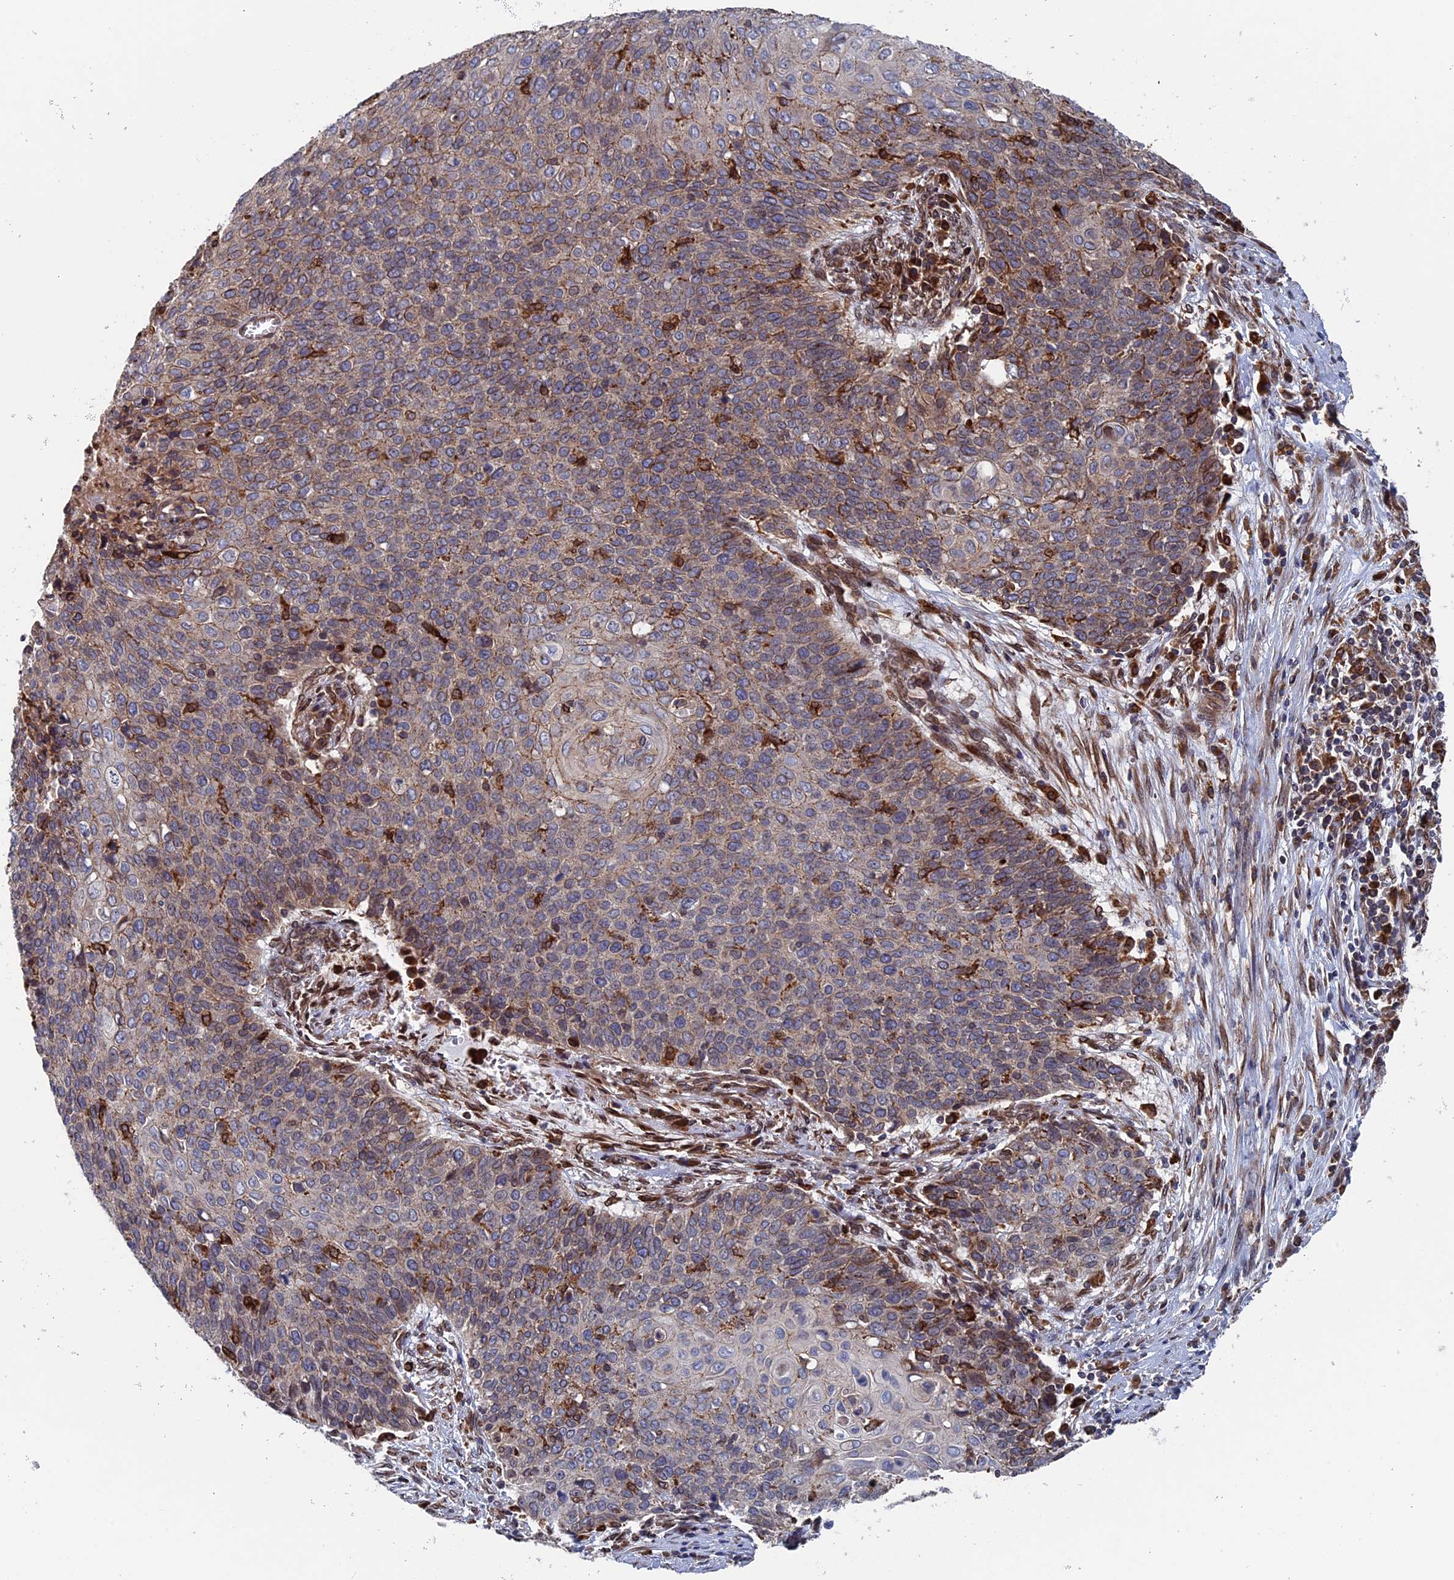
{"staining": {"intensity": "moderate", "quantity": "25%-75%", "location": "cytoplasmic/membranous"}, "tissue": "cervical cancer", "cell_type": "Tumor cells", "image_type": "cancer", "snomed": [{"axis": "morphology", "description": "Squamous cell carcinoma, NOS"}, {"axis": "topography", "description": "Cervix"}], "caption": "Protein analysis of cervical cancer tissue displays moderate cytoplasmic/membranous staining in approximately 25%-75% of tumor cells. The protein is shown in brown color, while the nuclei are stained blue.", "gene": "RPUSD1", "patient": {"sex": "female", "age": 39}}